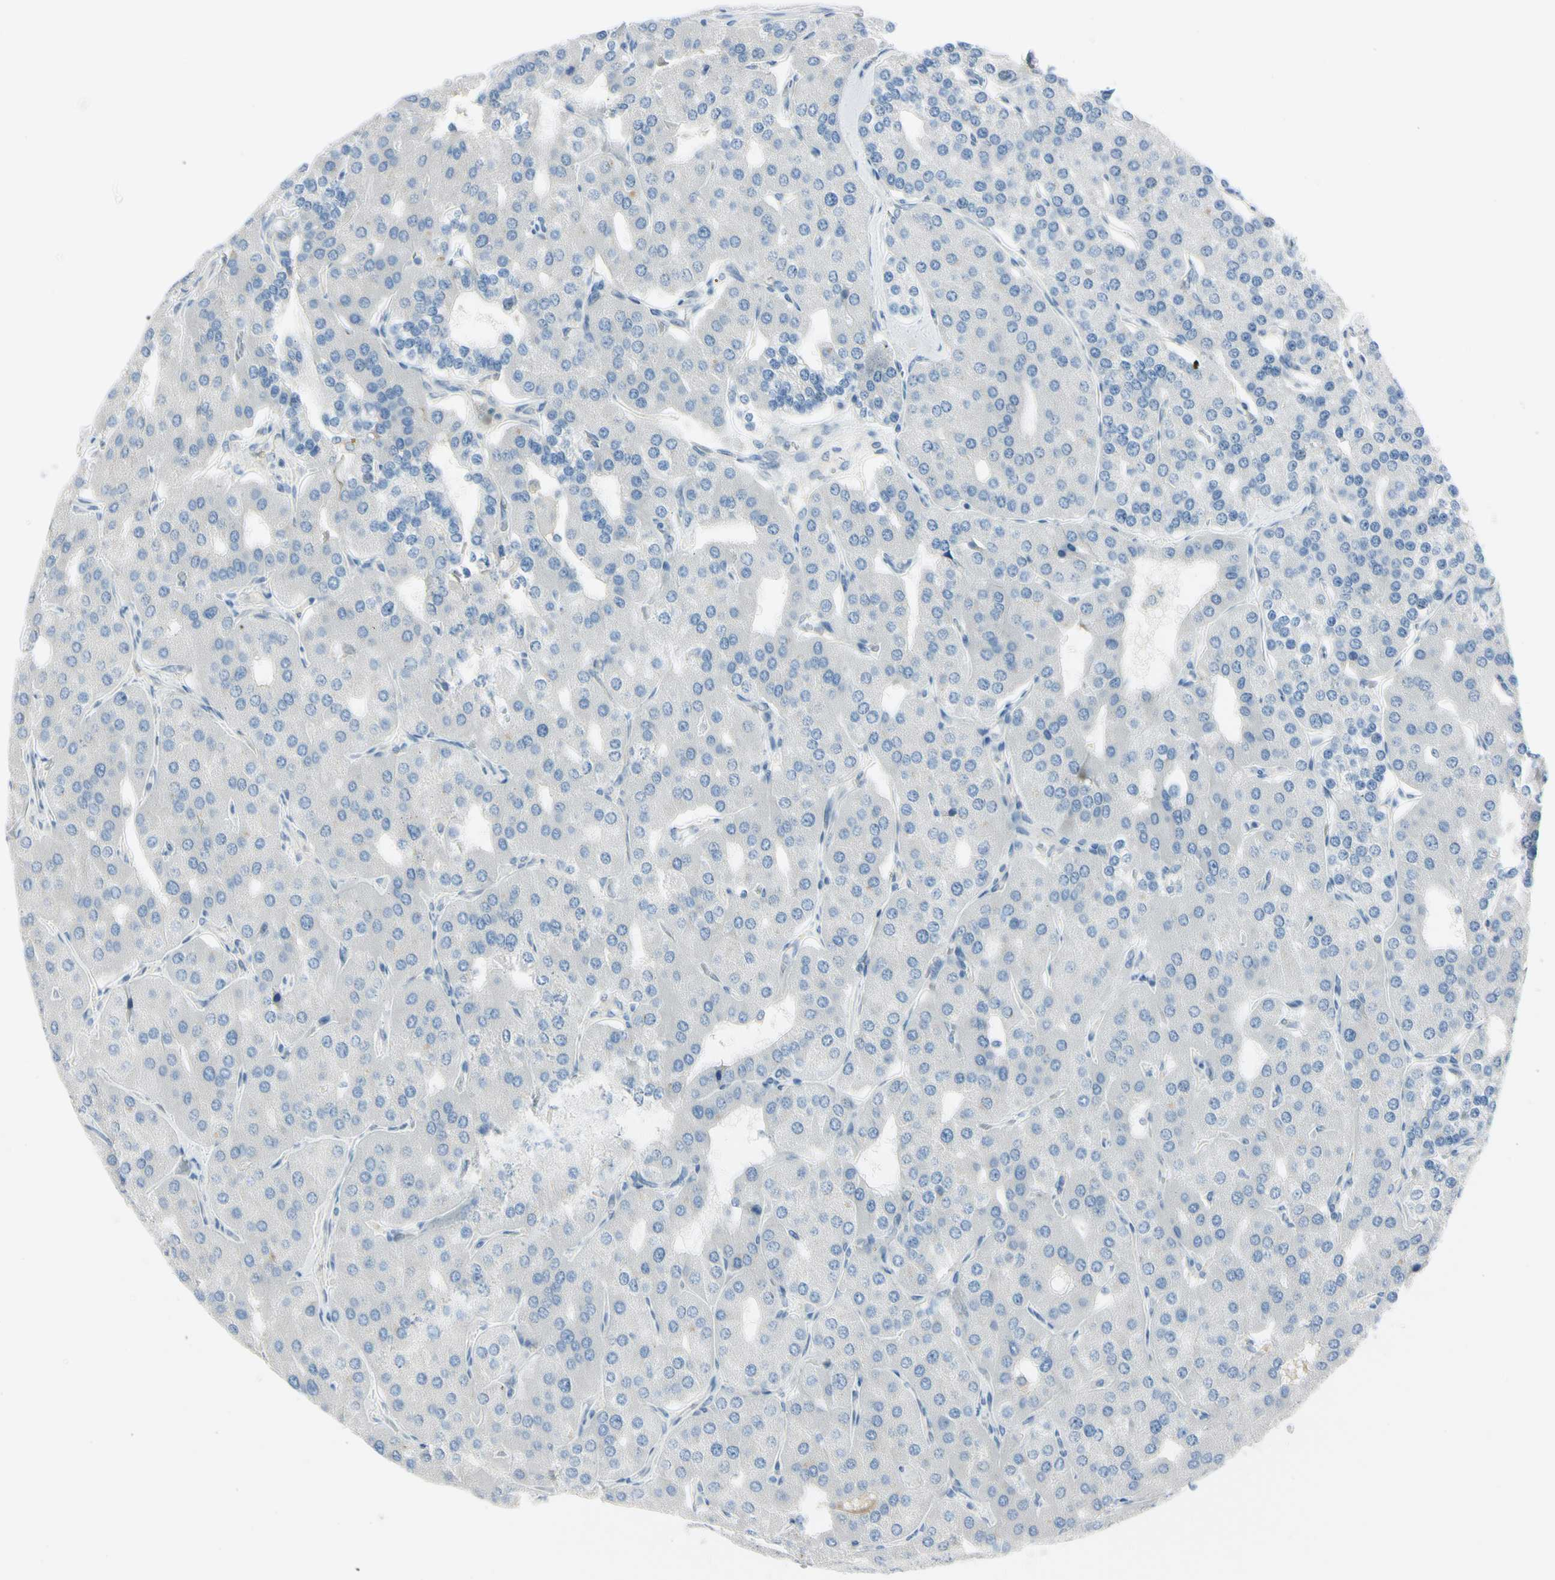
{"staining": {"intensity": "negative", "quantity": "none", "location": "none"}, "tissue": "parathyroid gland", "cell_type": "Glandular cells", "image_type": "normal", "snomed": [{"axis": "morphology", "description": "Normal tissue, NOS"}, {"axis": "morphology", "description": "Adenoma, NOS"}, {"axis": "topography", "description": "Parathyroid gland"}], "caption": "Immunohistochemical staining of benign human parathyroid gland displays no significant expression in glandular cells.", "gene": "ASB9", "patient": {"sex": "female", "age": 86}}